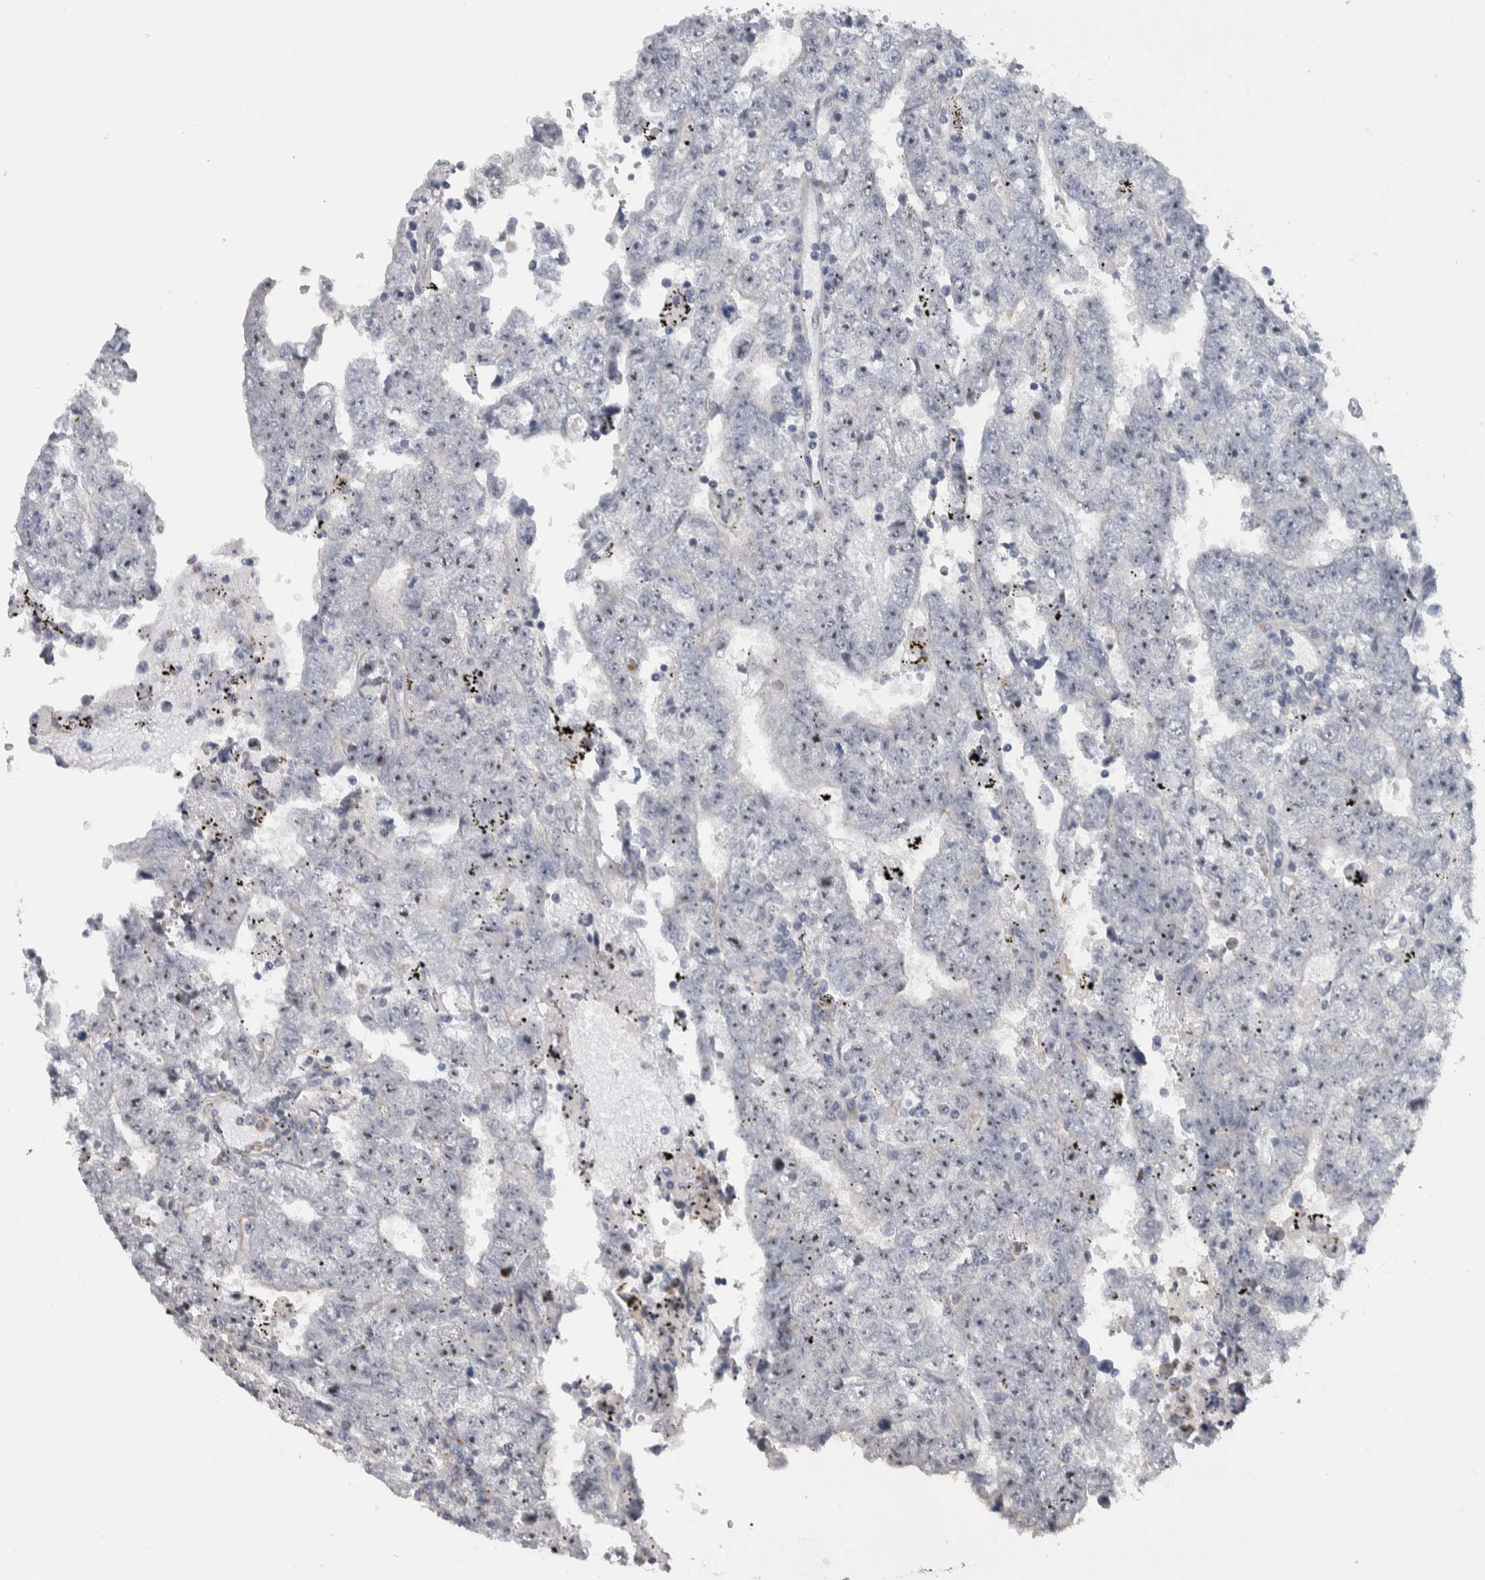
{"staining": {"intensity": "negative", "quantity": "none", "location": "none"}, "tissue": "testis cancer", "cell_type": "Tumor cells", "image_type": "cancer", "snomed": [{"axis": "morphology", "description": "Carcinoma, Embryonal, NOS"}, {"axis": "topography", "description": "Testis"}], "caption": "Immunohistochemistry (IHC) histopathology image of neoplastic tissue: human testis cancer (embryonal carcinoma) stained with DAB reveals no significant protein expression in tumor cells.", "gene": "PRRG4", "patient": {"sex": "male", "age": 25}}